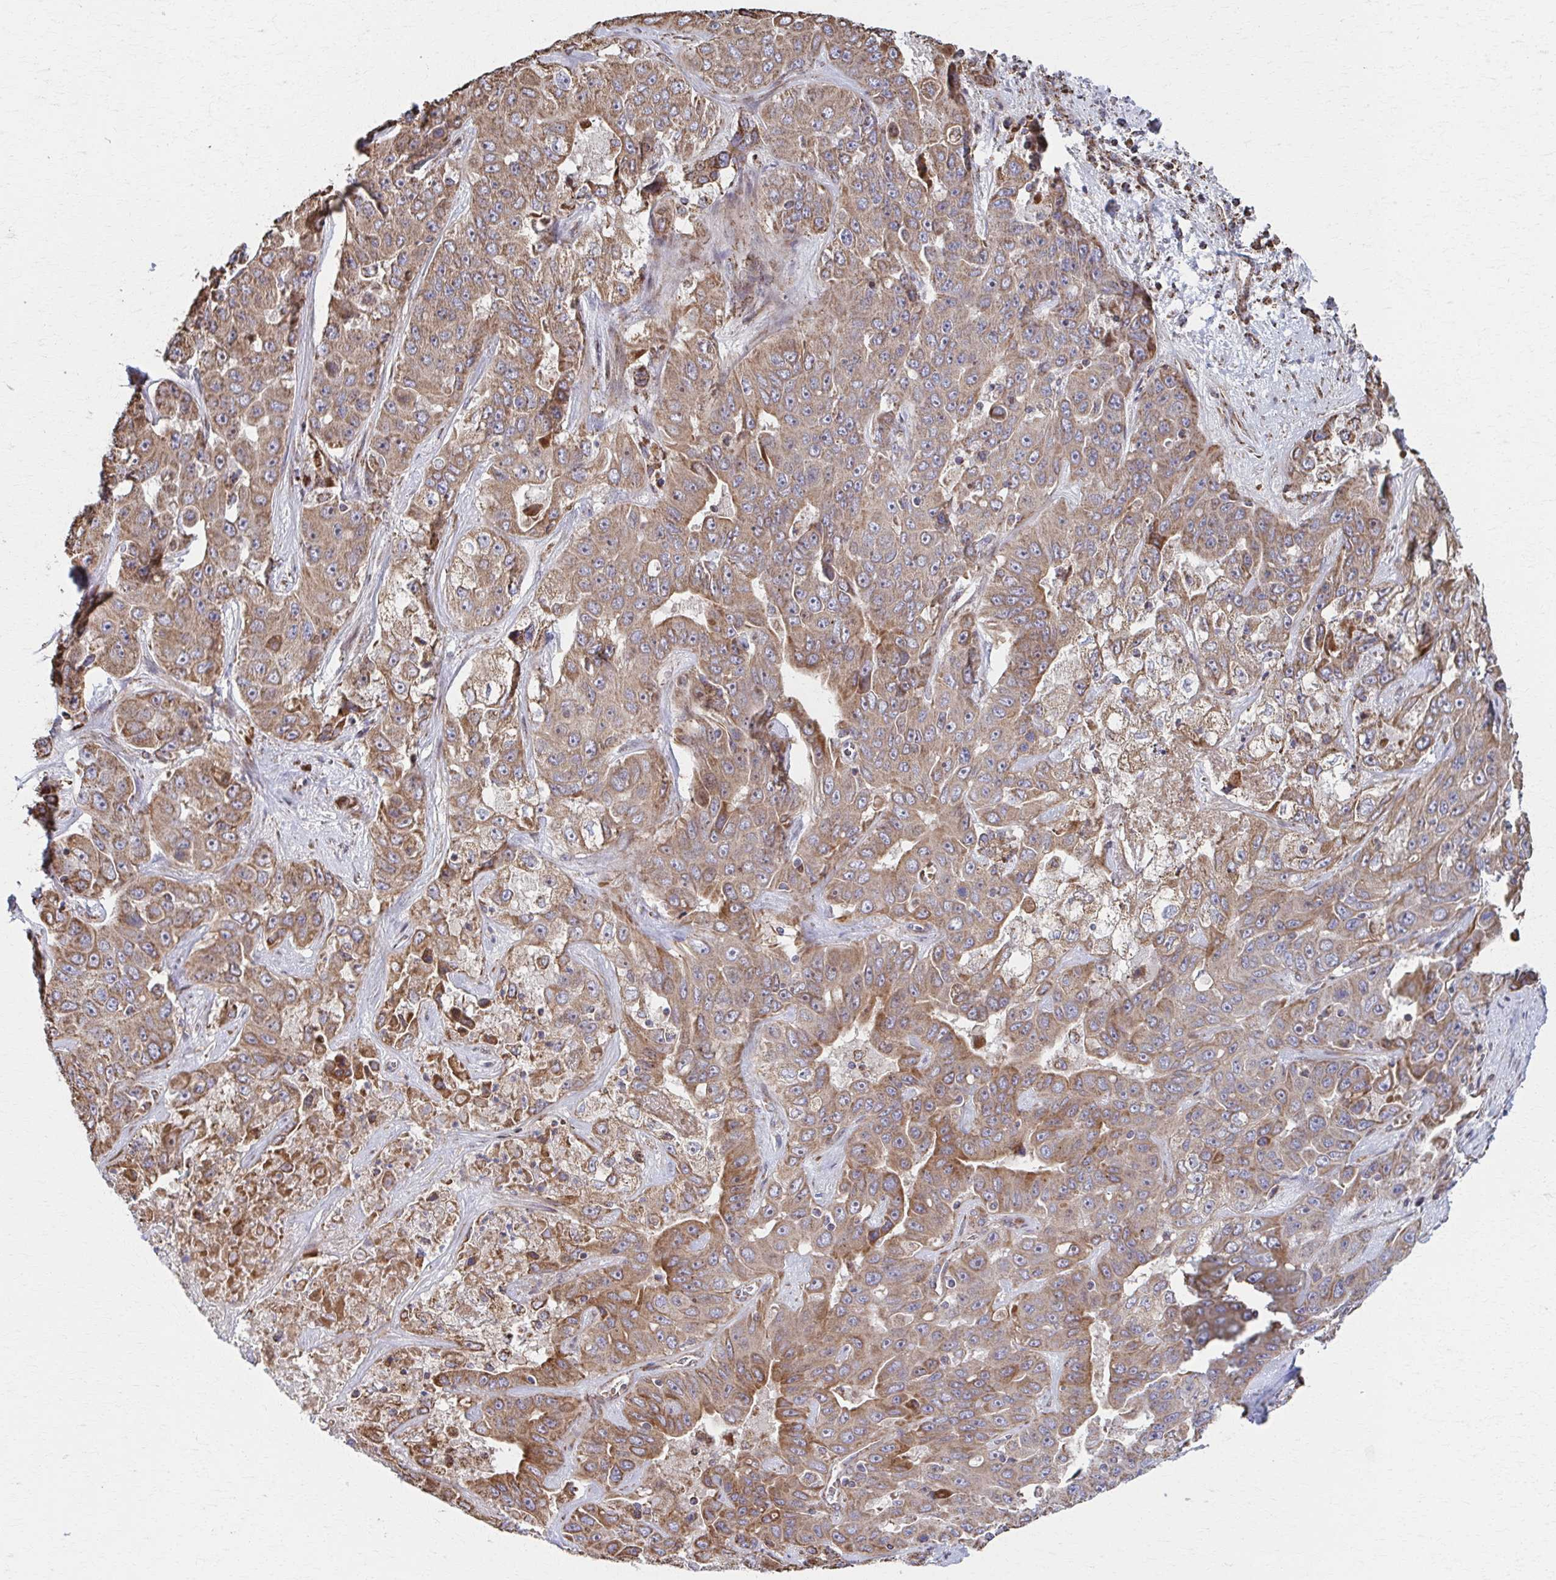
{"staining": {"intensity": "moderate", "quantity": ">75%", "location": "cytoplasmic/membranous"}, "tissue": "liver cancer", "cell_type": "Tumor cells", "image_type": "cancer", "snomed": [{"axis": "morphology", "description": "Cholangiocarcinoma"}, {"axis": "topography", "description": "Liver"}], "caption": "This is an image of immunohistochemistry (IHC) staining of liver cancer (cholangiocarcinoma), which shows moderate staining in the cytoplasmic/membranous of tumor cells.", "gene": "SAT1", "patient": {"sex": "female", "age": 52}}